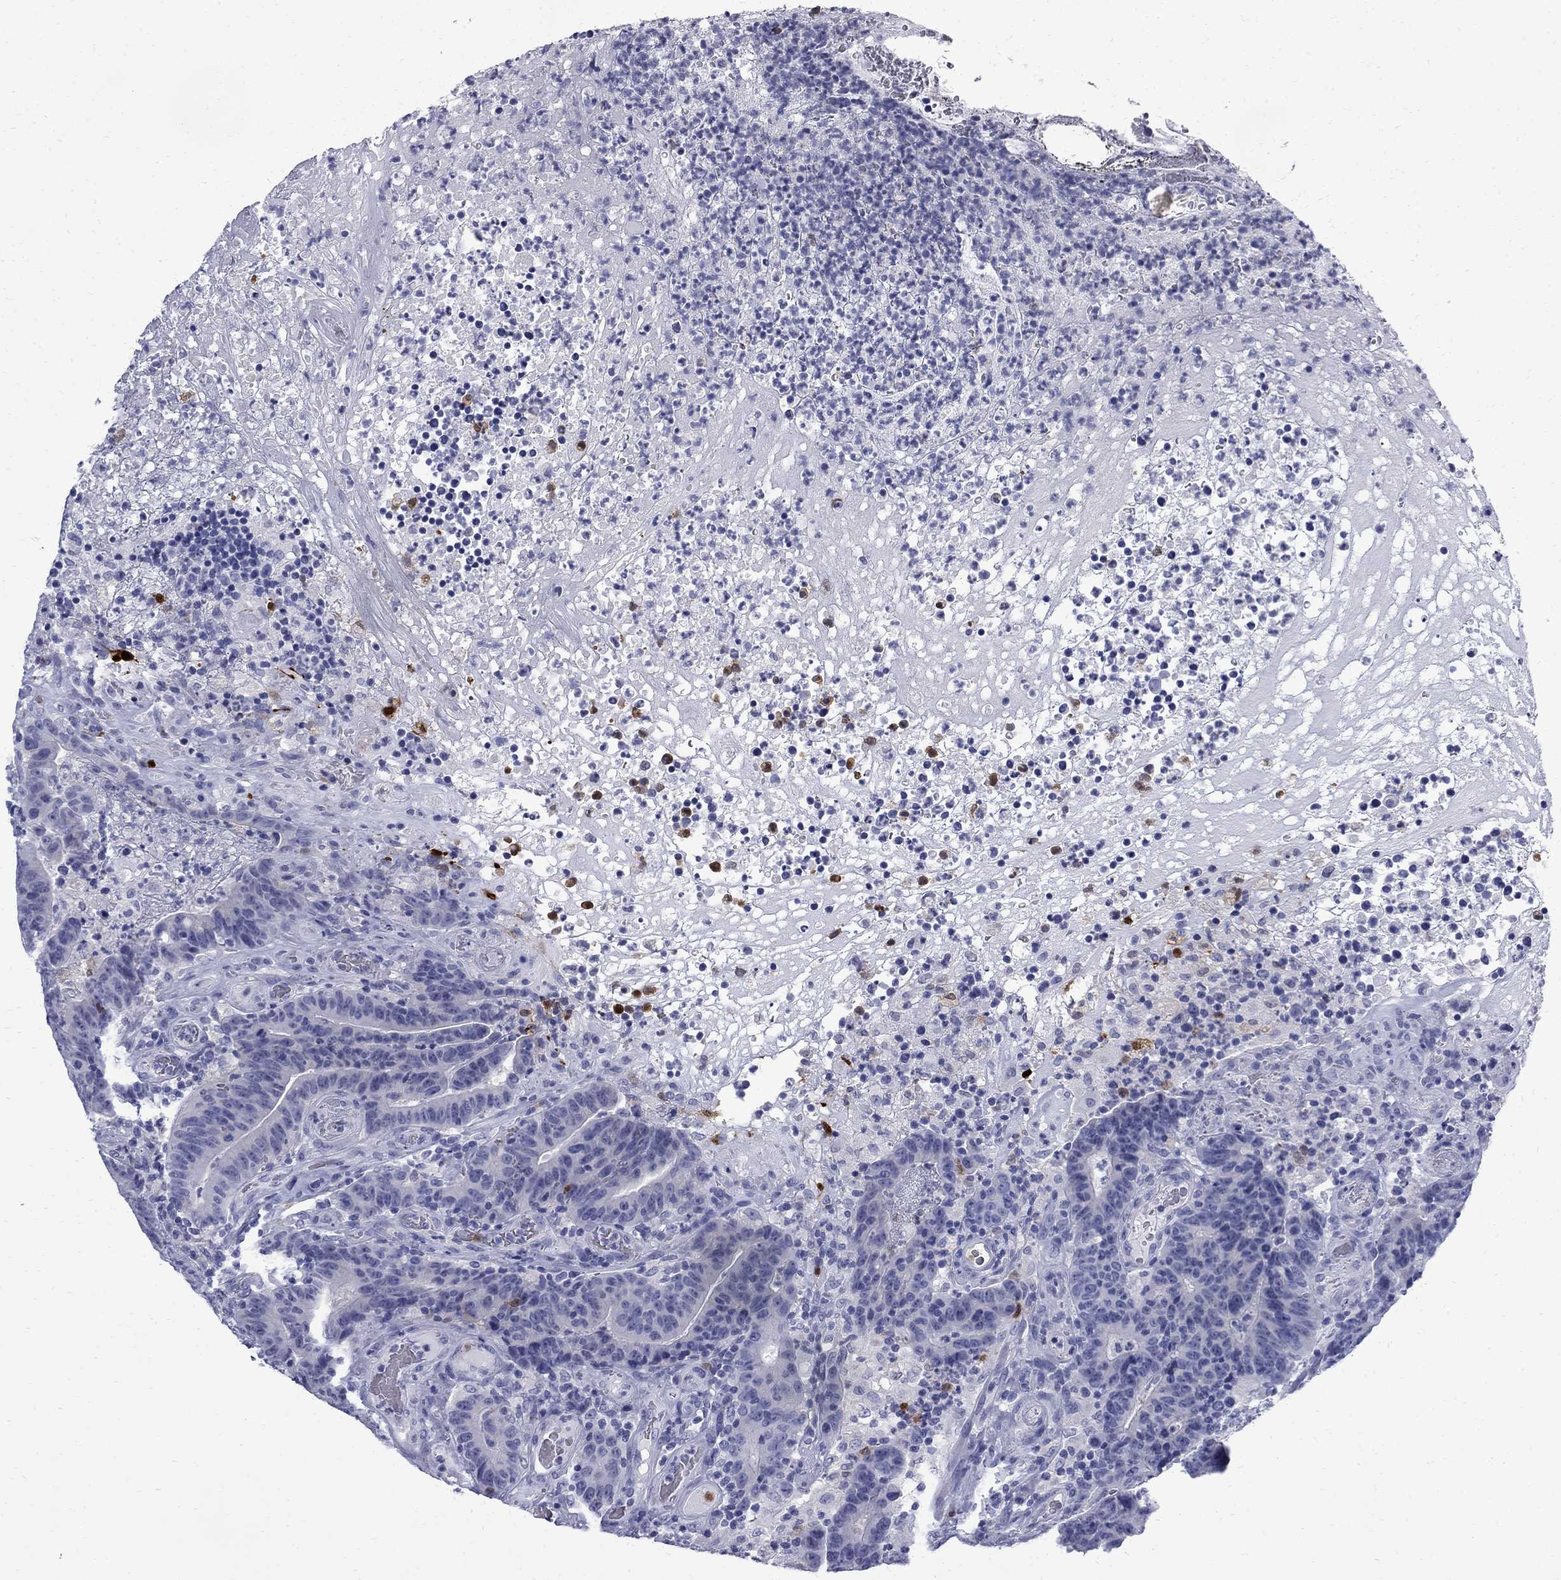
{"staining": {"intensity": "negative", "quantity": "none", "location": "none"}, "tissue": "colorectal cancer", "cell_type": "Tumor cells", "image_type": "cancer", "snomed": [{"axis": "morphology", "description": "Adenocarcinoma, NOS"}, {"axis": "topography", "description": "Colon"}], "caption": "Immunohistochemistry histopathology image of neoplastic tissue: human colorectal cancer (adenocarcinoma) stained with DAB exhibits no significant protein expression in tumor cells. (Brightfield microscopy of DAB (3,3'-diaminobenzidine) IHC at high magnification).", "gene": "SERPINB2", "patient": {"sex": "female", "age": 75}}